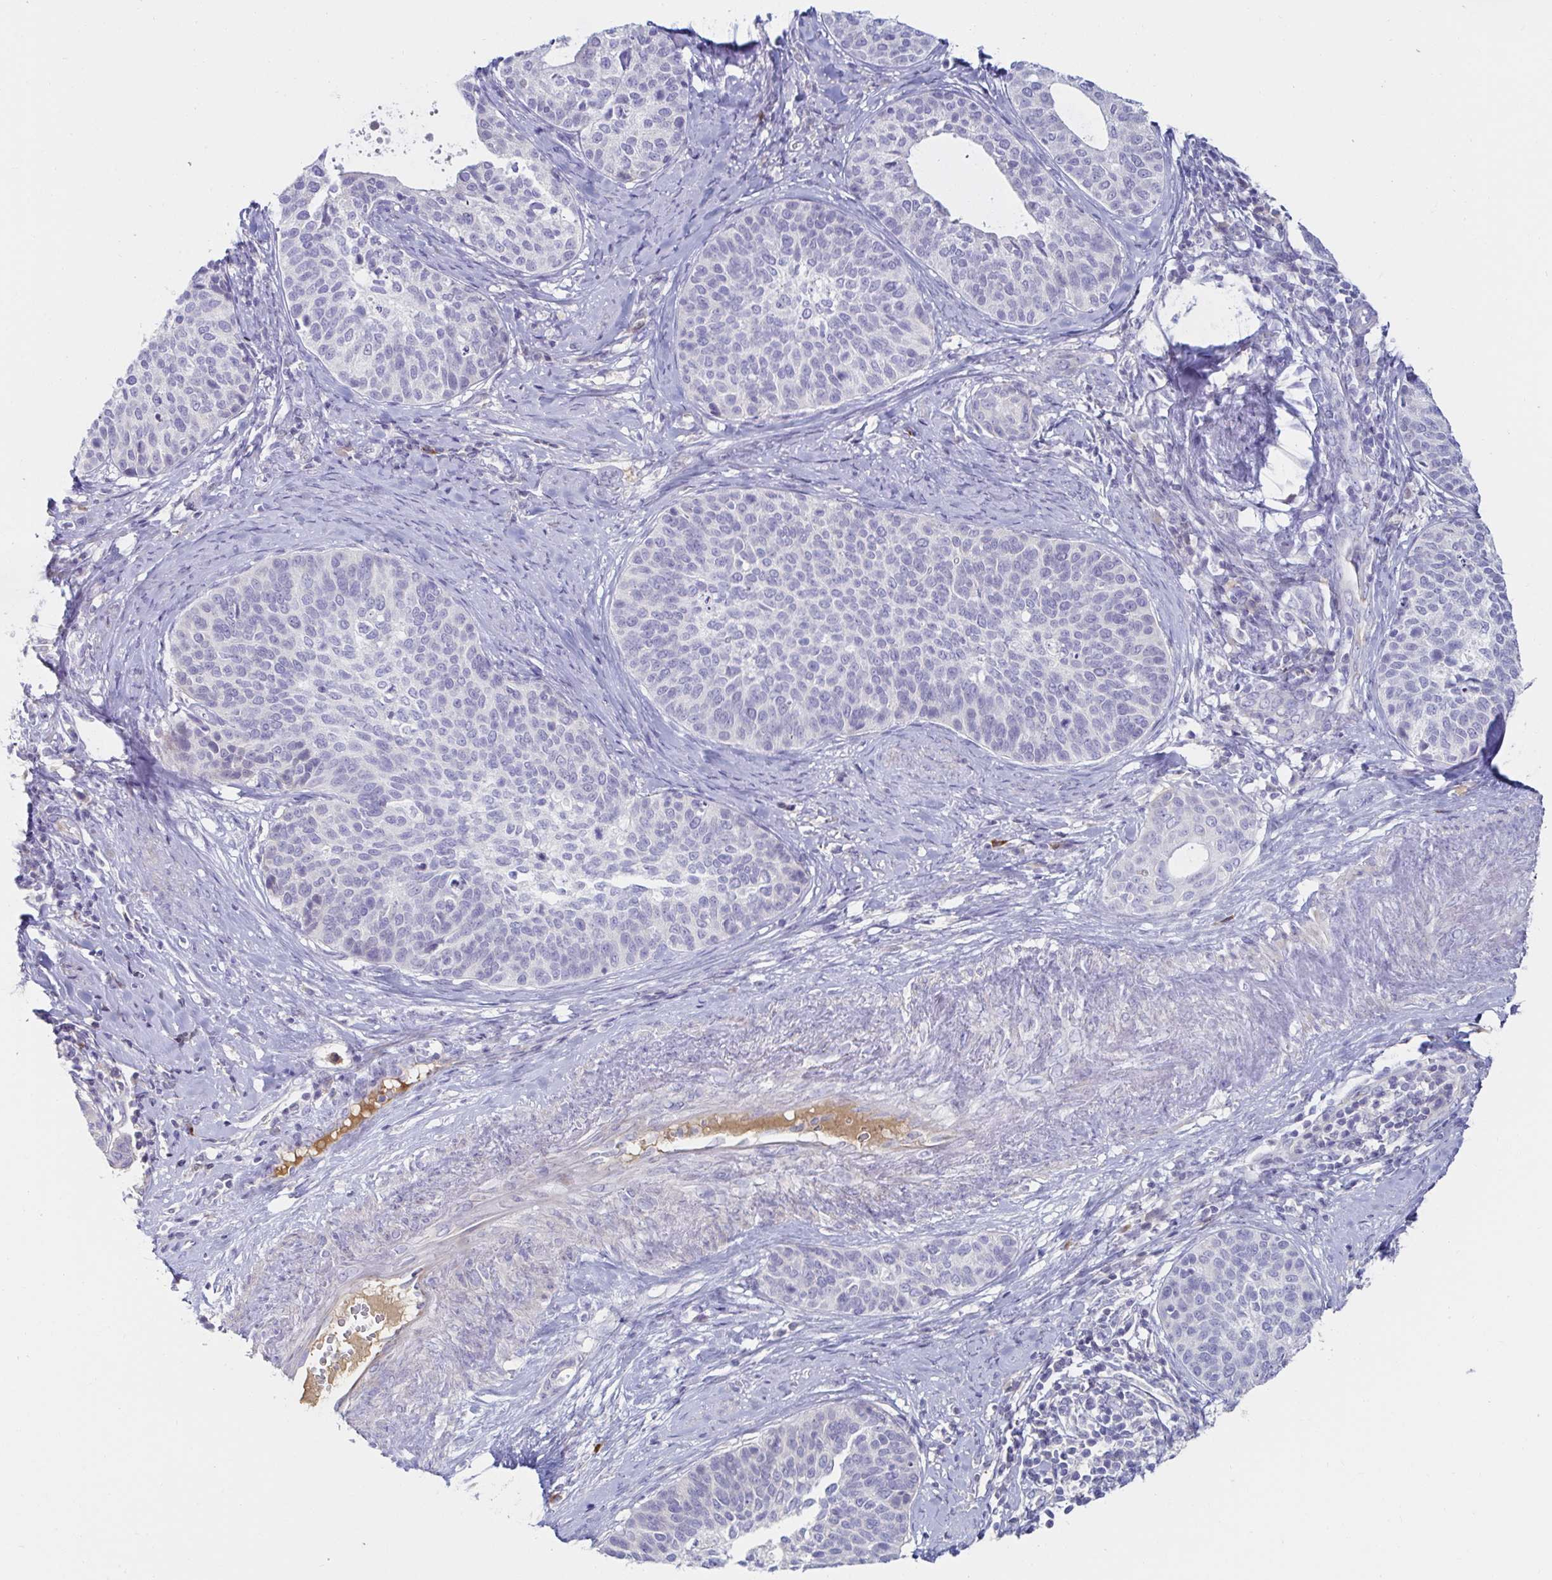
{"staining": {"intensity": "negative", "quantity": "none", "location": "none"}, "tissue": "cervical cancer", "cell_type": "Tumor cells", "image_type": "cancer", "snomed": [{"axis": "morphology", "description": "Squamous cell carcinoma, NOS"}, {"axis": "topography", "description": "Cervix"}], "caption": "Immunohistochemistry histopathology image of neoplastic tissue: human cervical cancer stained with DAB (3,3'-diaminobenzidine) shows no significant protein expression in tumor cells.", "gene": "C4orf17", "patient": {"sex": "female", "age": 69}}